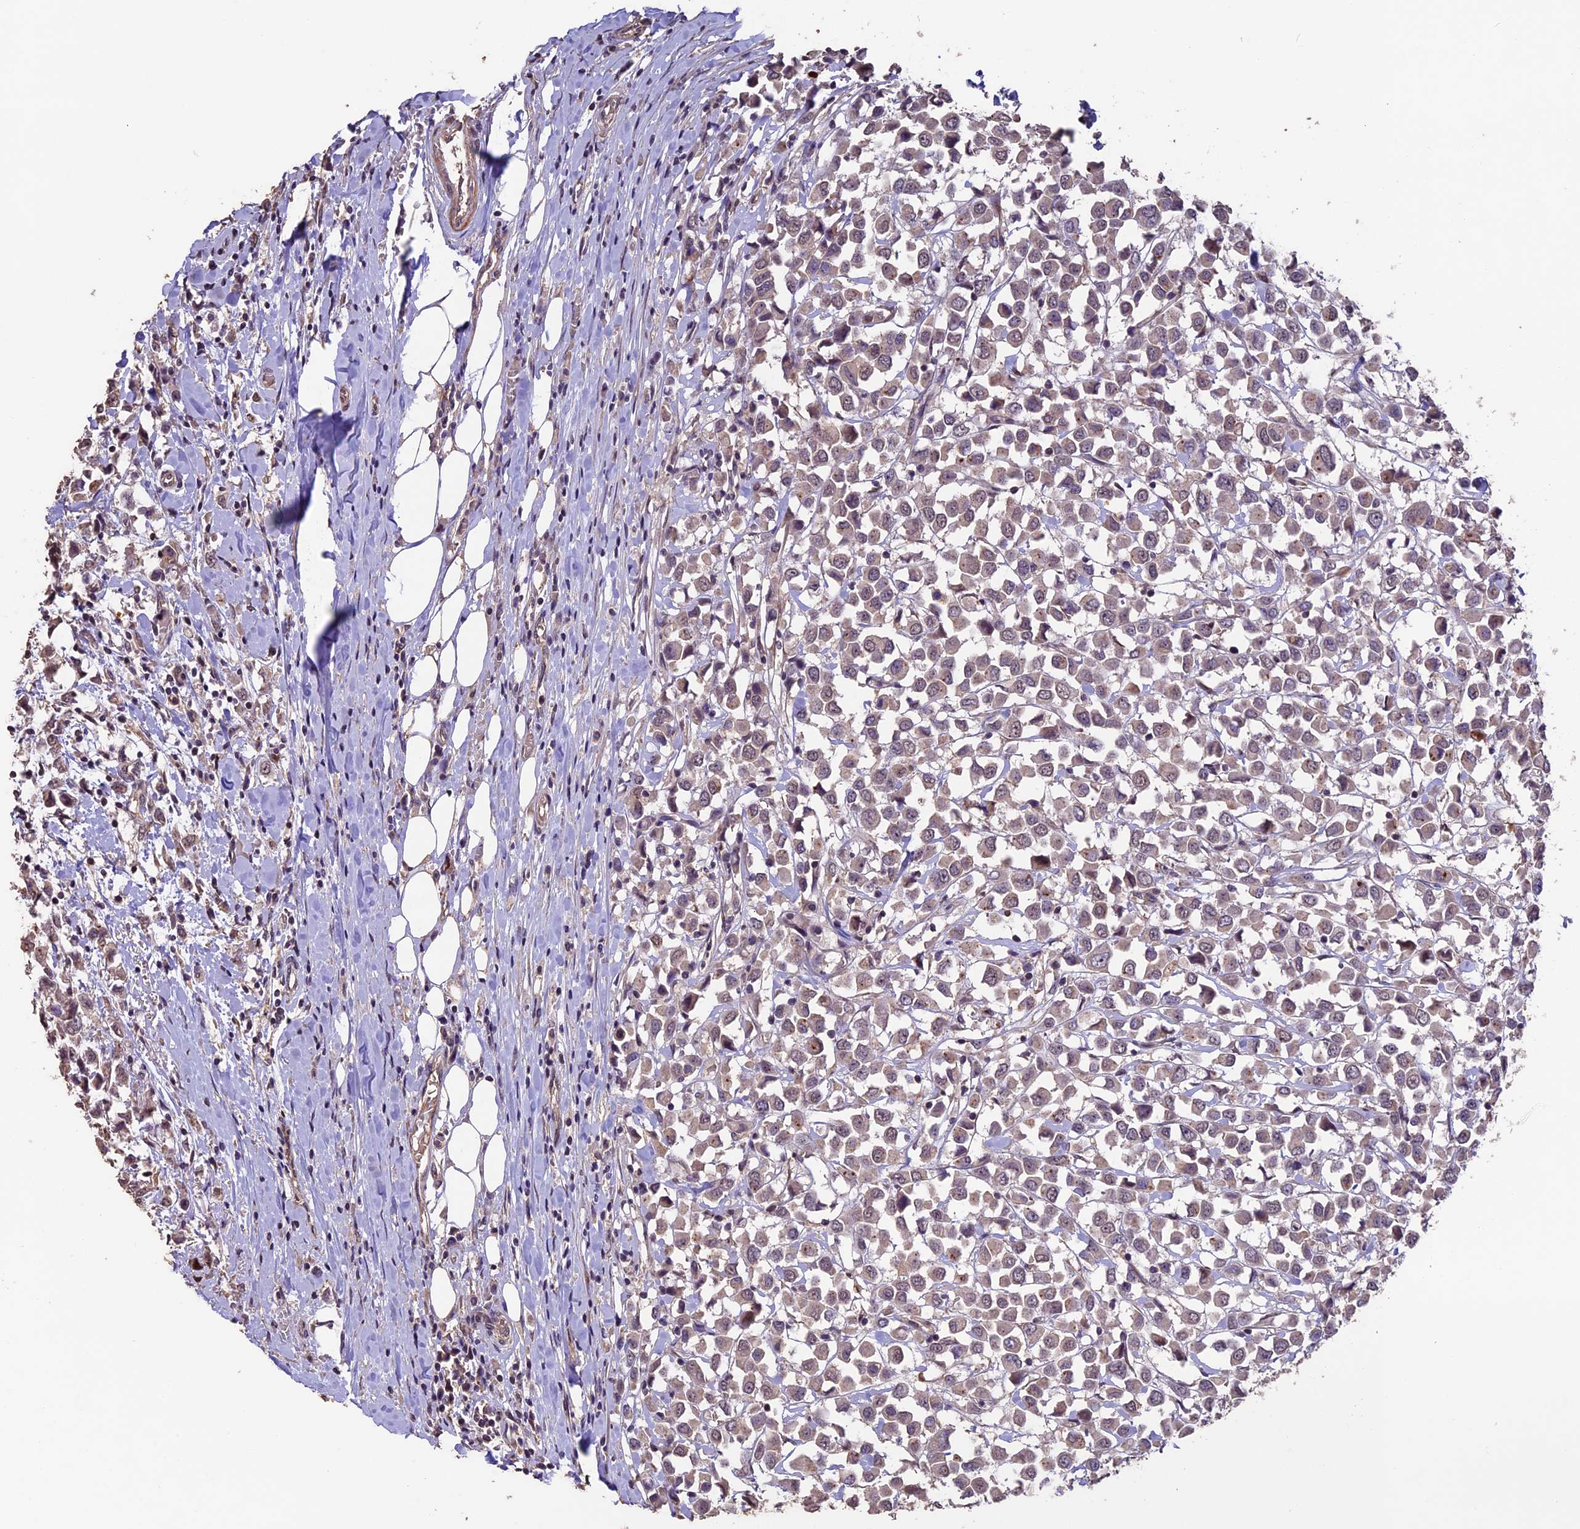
{"staining": {"intensity": "weak", "quantity": ">75%", "location": "cytoplasmic/membranous"}, "tissue": "breast cancer", "cell_type": "Tumor cells", "image_type": "cancer", "snomed": [{"axis": "morphology", "description": "Duct carcinoma"}, {"axis": "topography", "description": "Breast"}], "caption": "Tumor cells reveal weak cytoplasmic/membranous positivity in about >75% of cells in breast intraductal carcinoma. Immunohistochemistry (ihc) stains the protein of interest in brown and the nuclei are stained blue.", "gene": "GNB5", "patient": {"sex": "female", "age": 61}}